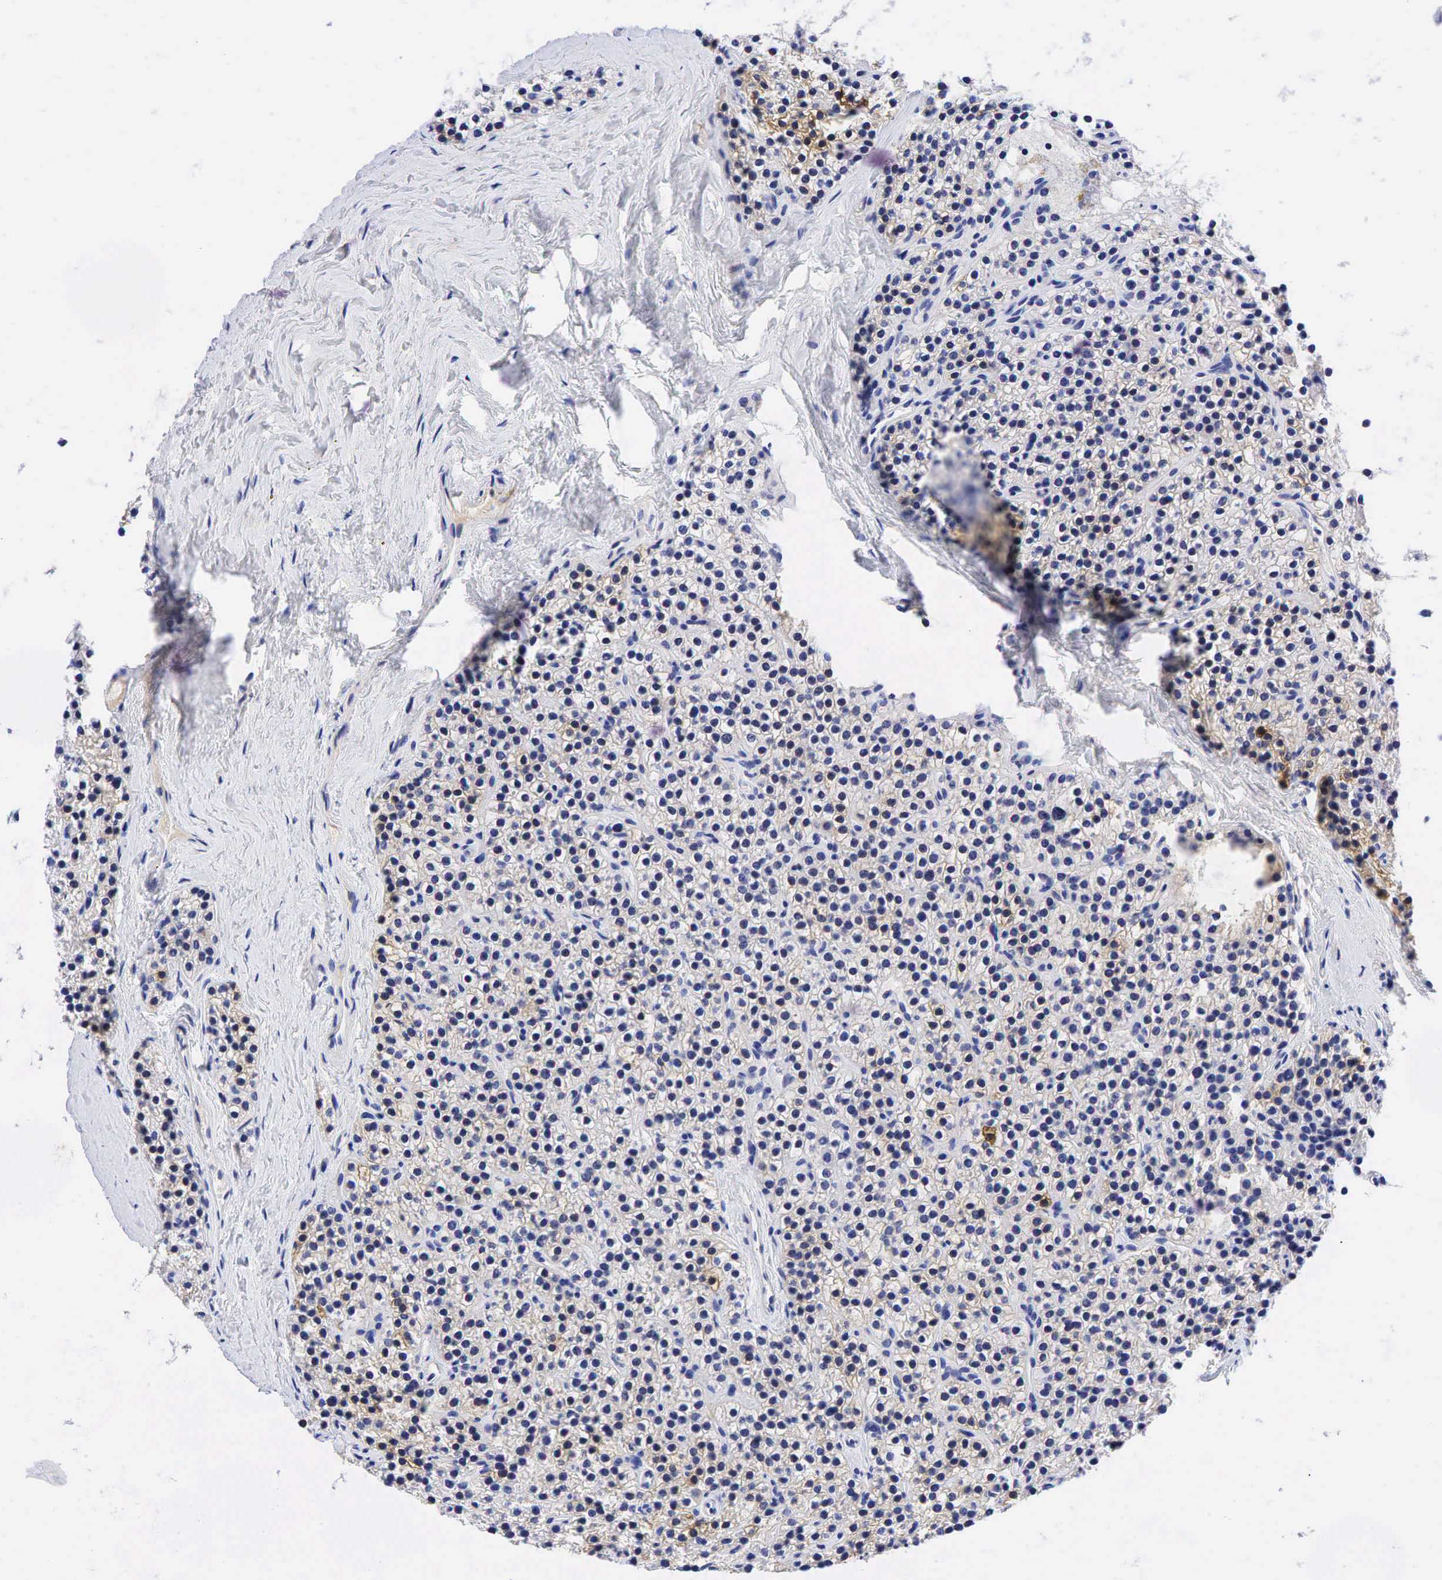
{"staining": {"intensity": "negative", "quantity": "none", "location": "none"}, "tissue": "parathyroid gland", "cell_type": "Glandular cells", "image_type": "normal", "snomed": [{"axis": "morphology", "description": "Normal tissue, NOS"}, {"axis": "topography", "description": "Parathyroid gland"}], "caption": "Immunohistochemistry (IHC) of benign parathyroid gland displays no positivity in glandular cells. The staining was performed using DAB to visualize the protein expression in brown, while the nuclei were stained in blue with hematoxylin (Magnification: 20x).", "gene": "TNFRSF8", "patient": {"sex": "female", "age": 54}}